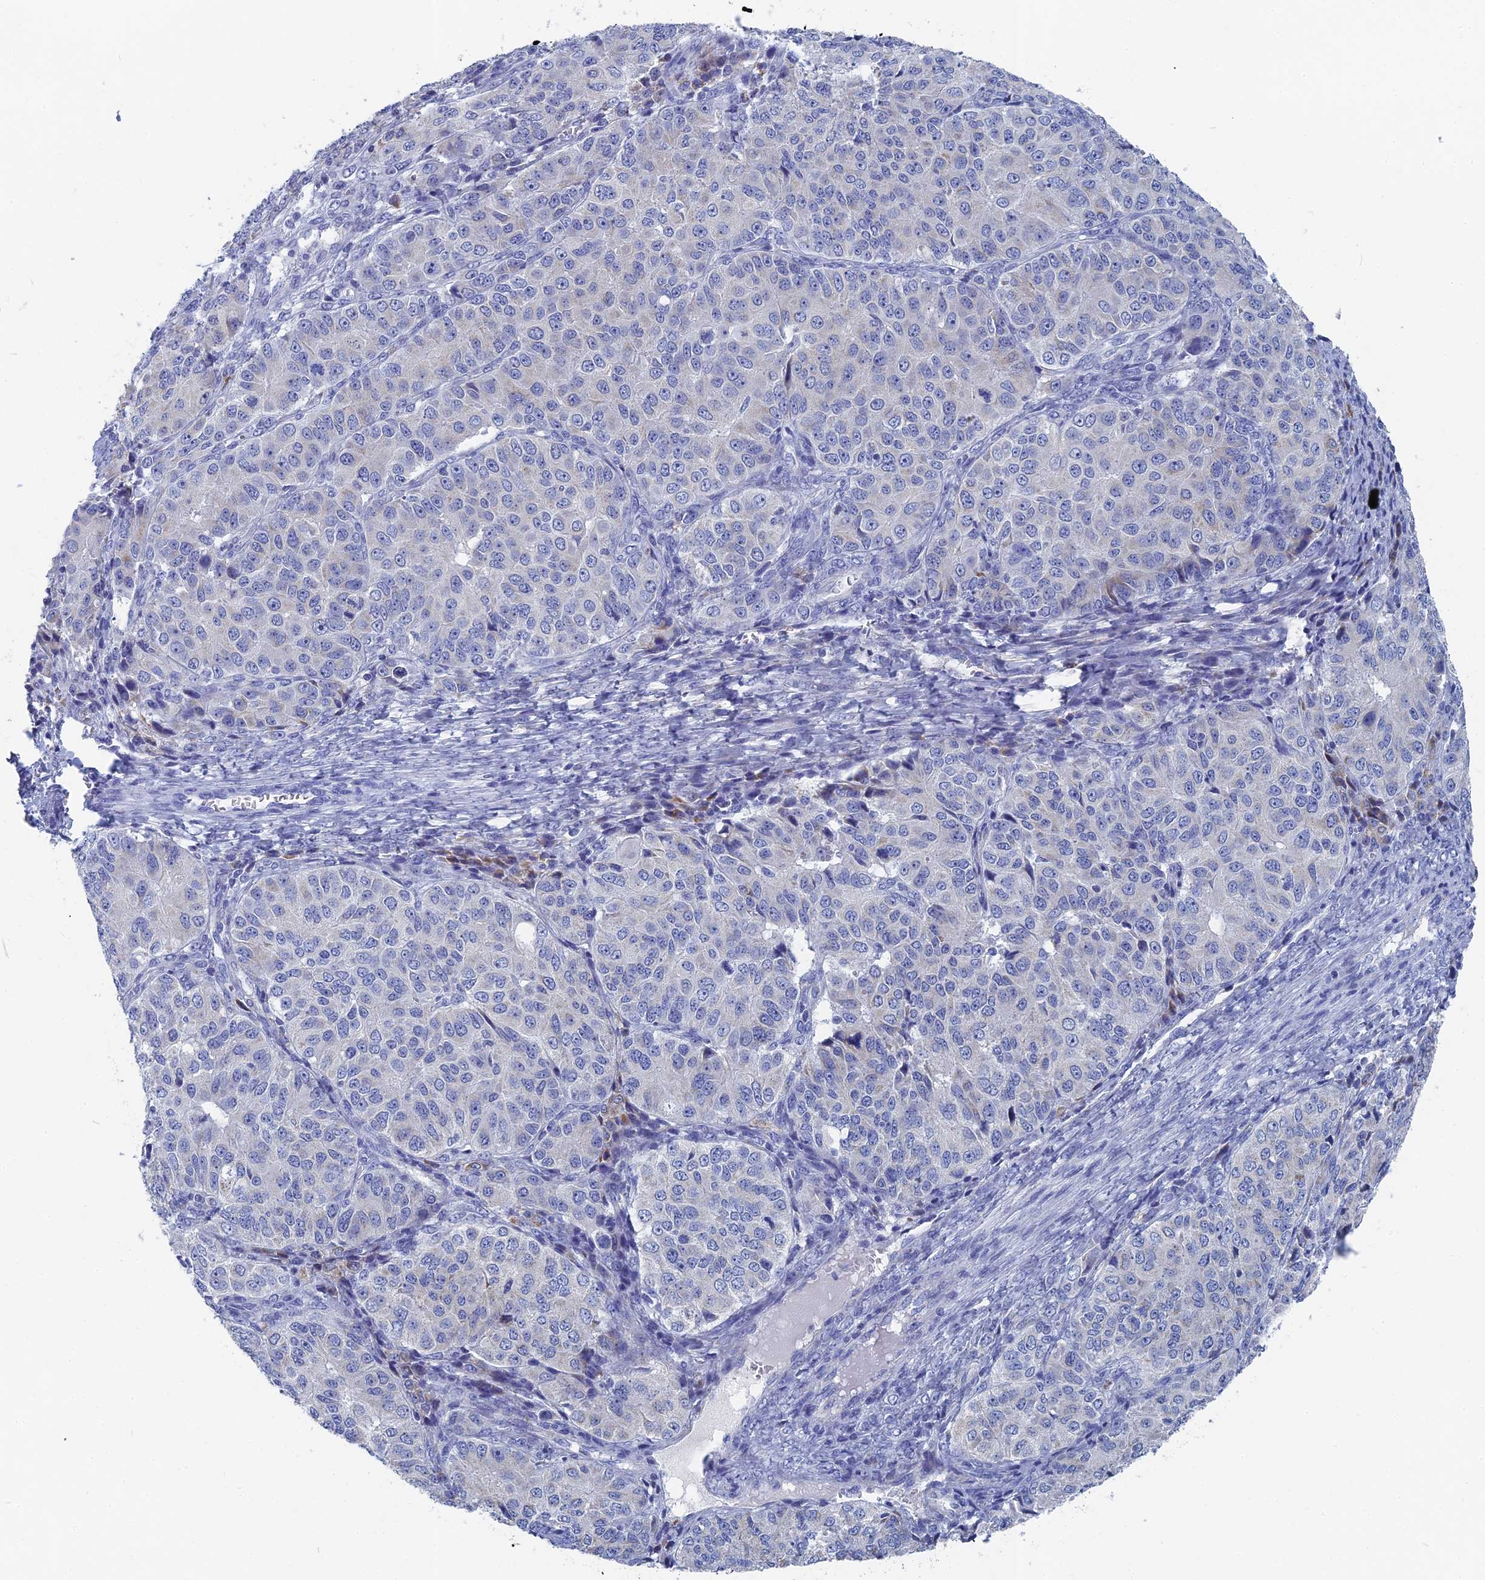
{"staining": {"intensity": "negative", "quantity": "none", "location": "none"}, "tissue": "ovarian cancer", "cell_type": "Tumor cells", "image_type": "cancer", "snomed": [{"axis": "morphology", "description": "Carcinoma, endometroid"}, {"axis": "topography", "description": "Ovary"}], "caption": "Protein analysis of ovarian endometroid carcinoma shows no significant positivity in tumor cells.", "gene": "HIGD1A", "patient": {"sex": "female", "age": 51}}